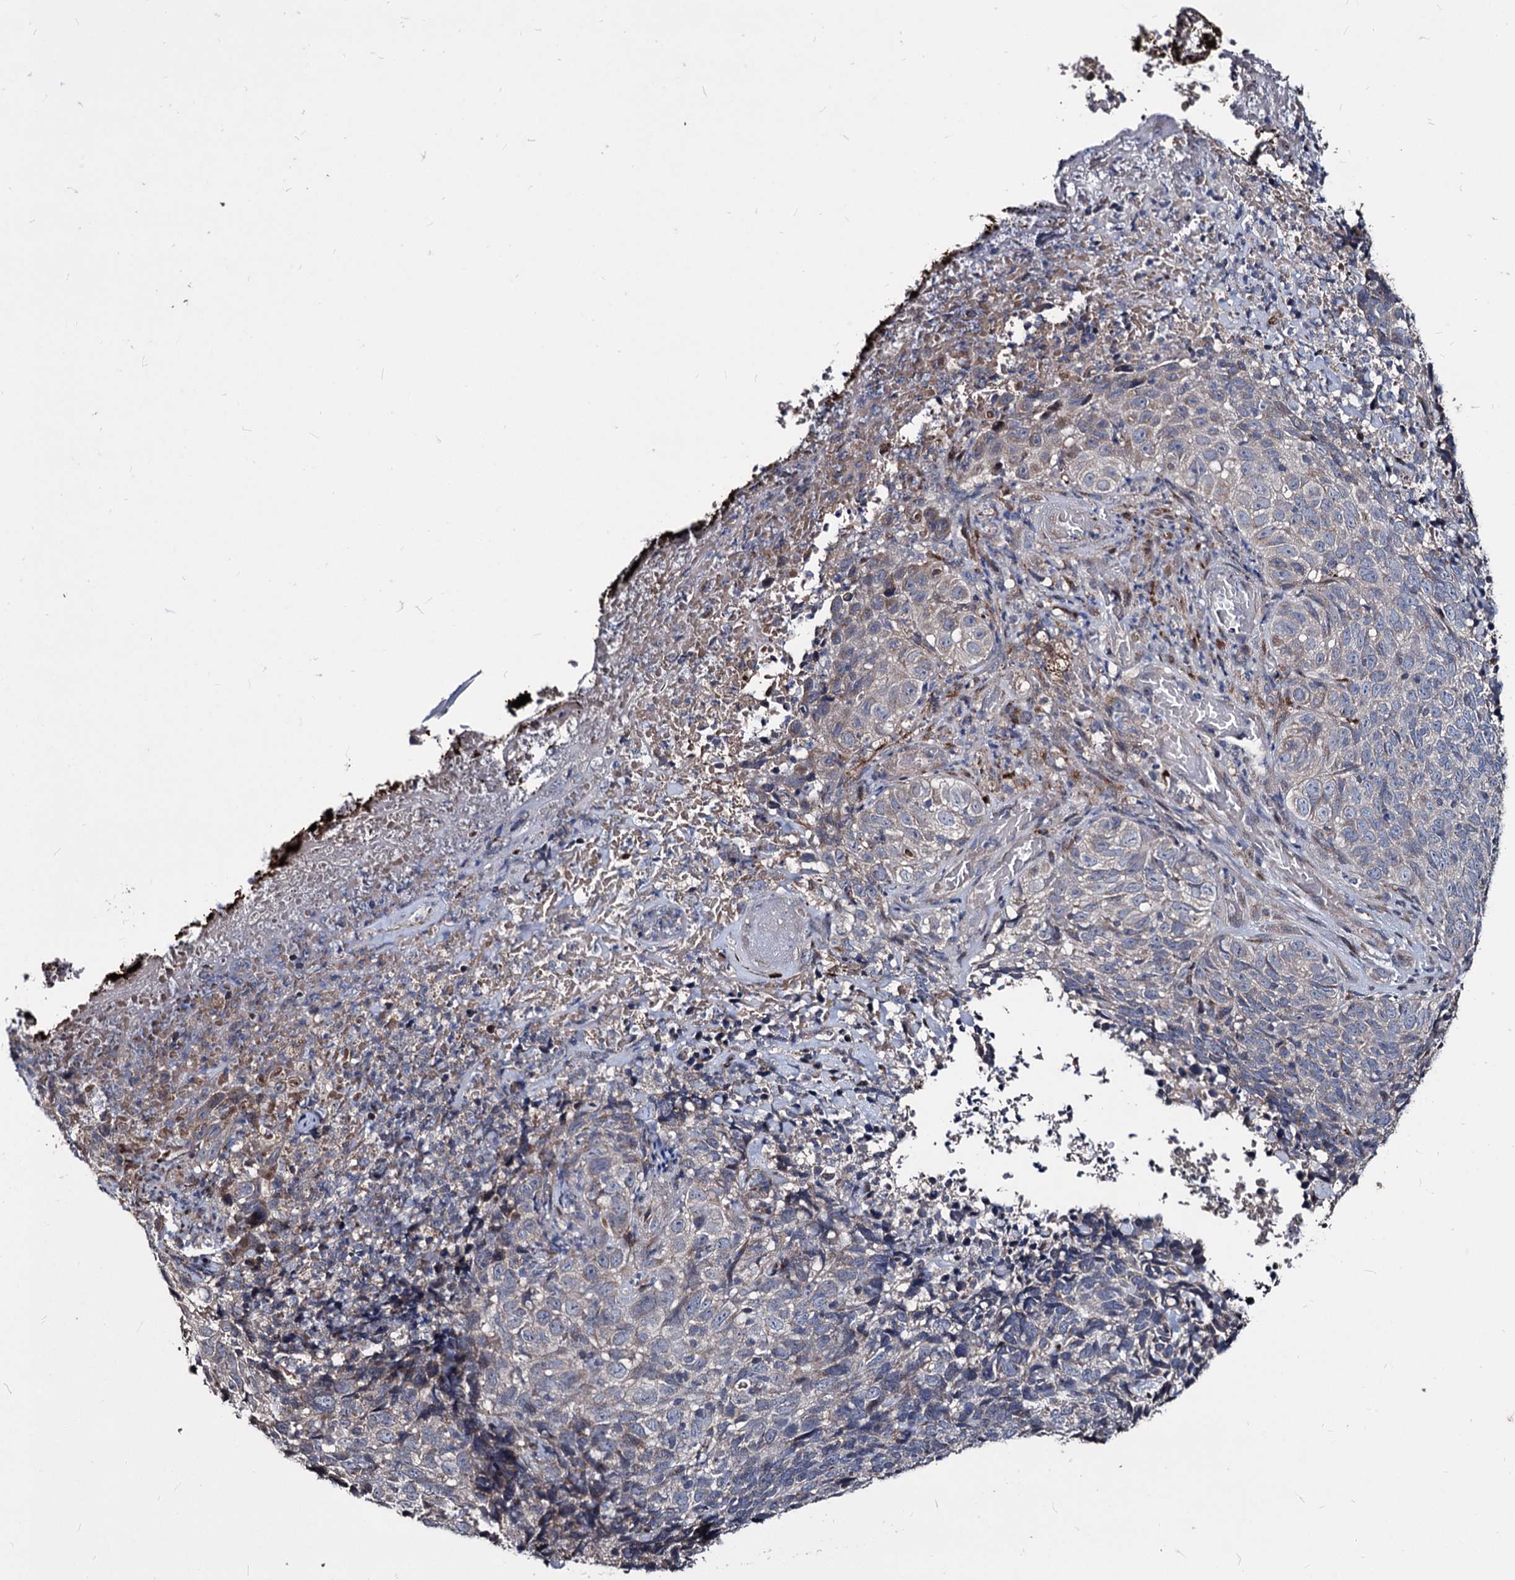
{"staining": {"intensity": "weak", "quantity": "<25%", "location": "cytoplasmic/membranous"}, "tissue": "skin cancer", "cell_type": "Tumor cells", "image_type": "cancer", "snomed": [{"axis": "morphology", "description": "Basal cell carcinoma"}, {"axis": "topography", "description": "Skin"}], "caption": "Tumor cells are negative for protein expression in human basal cell carcinoma (skin).", "gene": "SMAGP", "patient": {"sex": "female", "age": 84}}